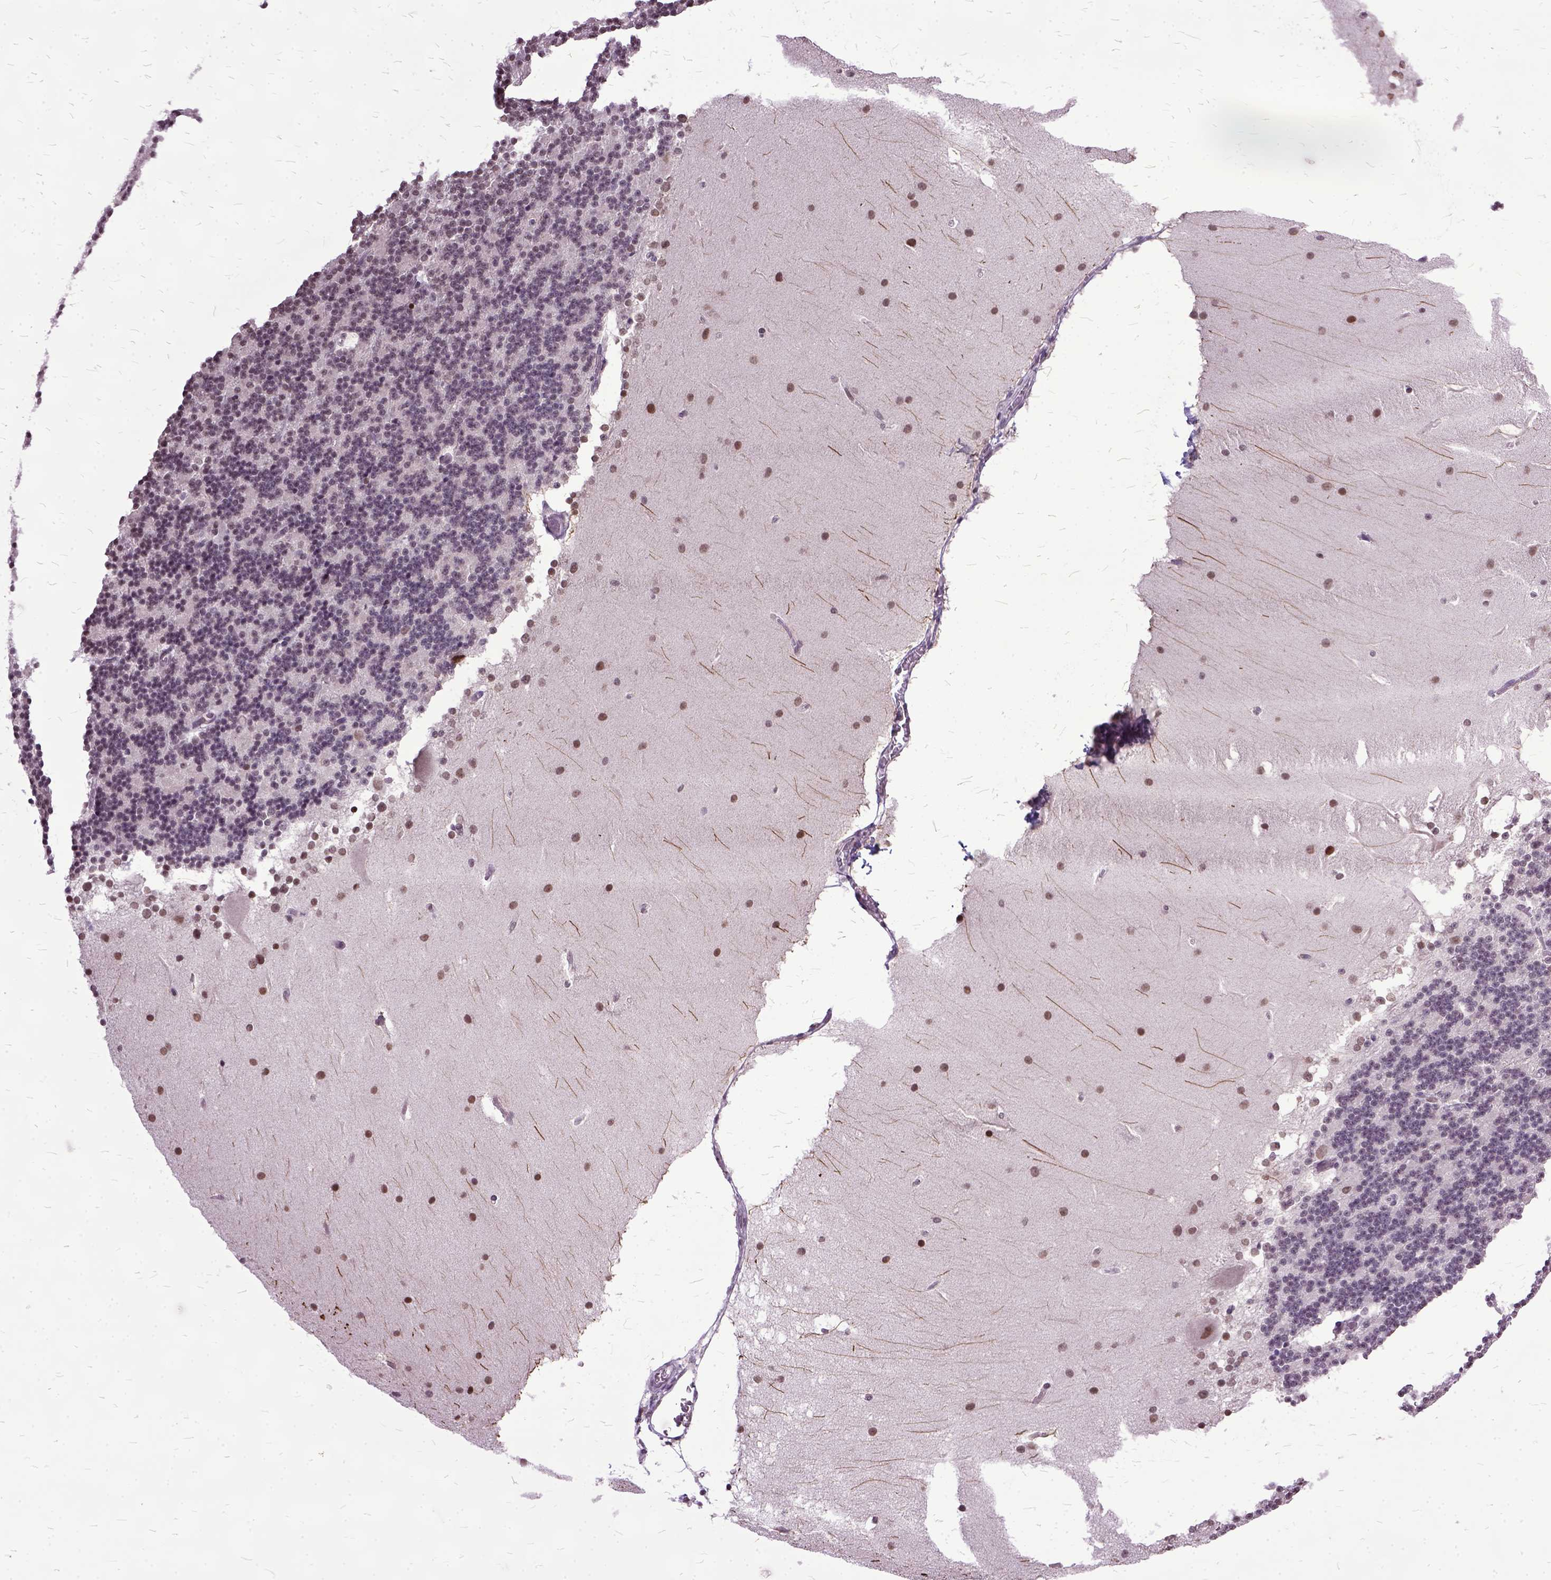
{"staining": {"intensity": "moderate", "quantity": "<25%", "location": "nuclear"}, "tissue": "cerebellum", "cell_type": "Cells in granular layer", "image_type": "normal", "snomed": [{"axis": "morphology", "description": "Normal tissue, NOS"}, {"axis": "topography", "description": "Cerebellum"}], "caption": "Immunohistochemical staining of benign cerebellum exhibits low levels of moderate nuclear expression in approximately <25% of cells in granular layer.", "gene": "ORC5", "patient": {"sex": "female", "age": 19}}